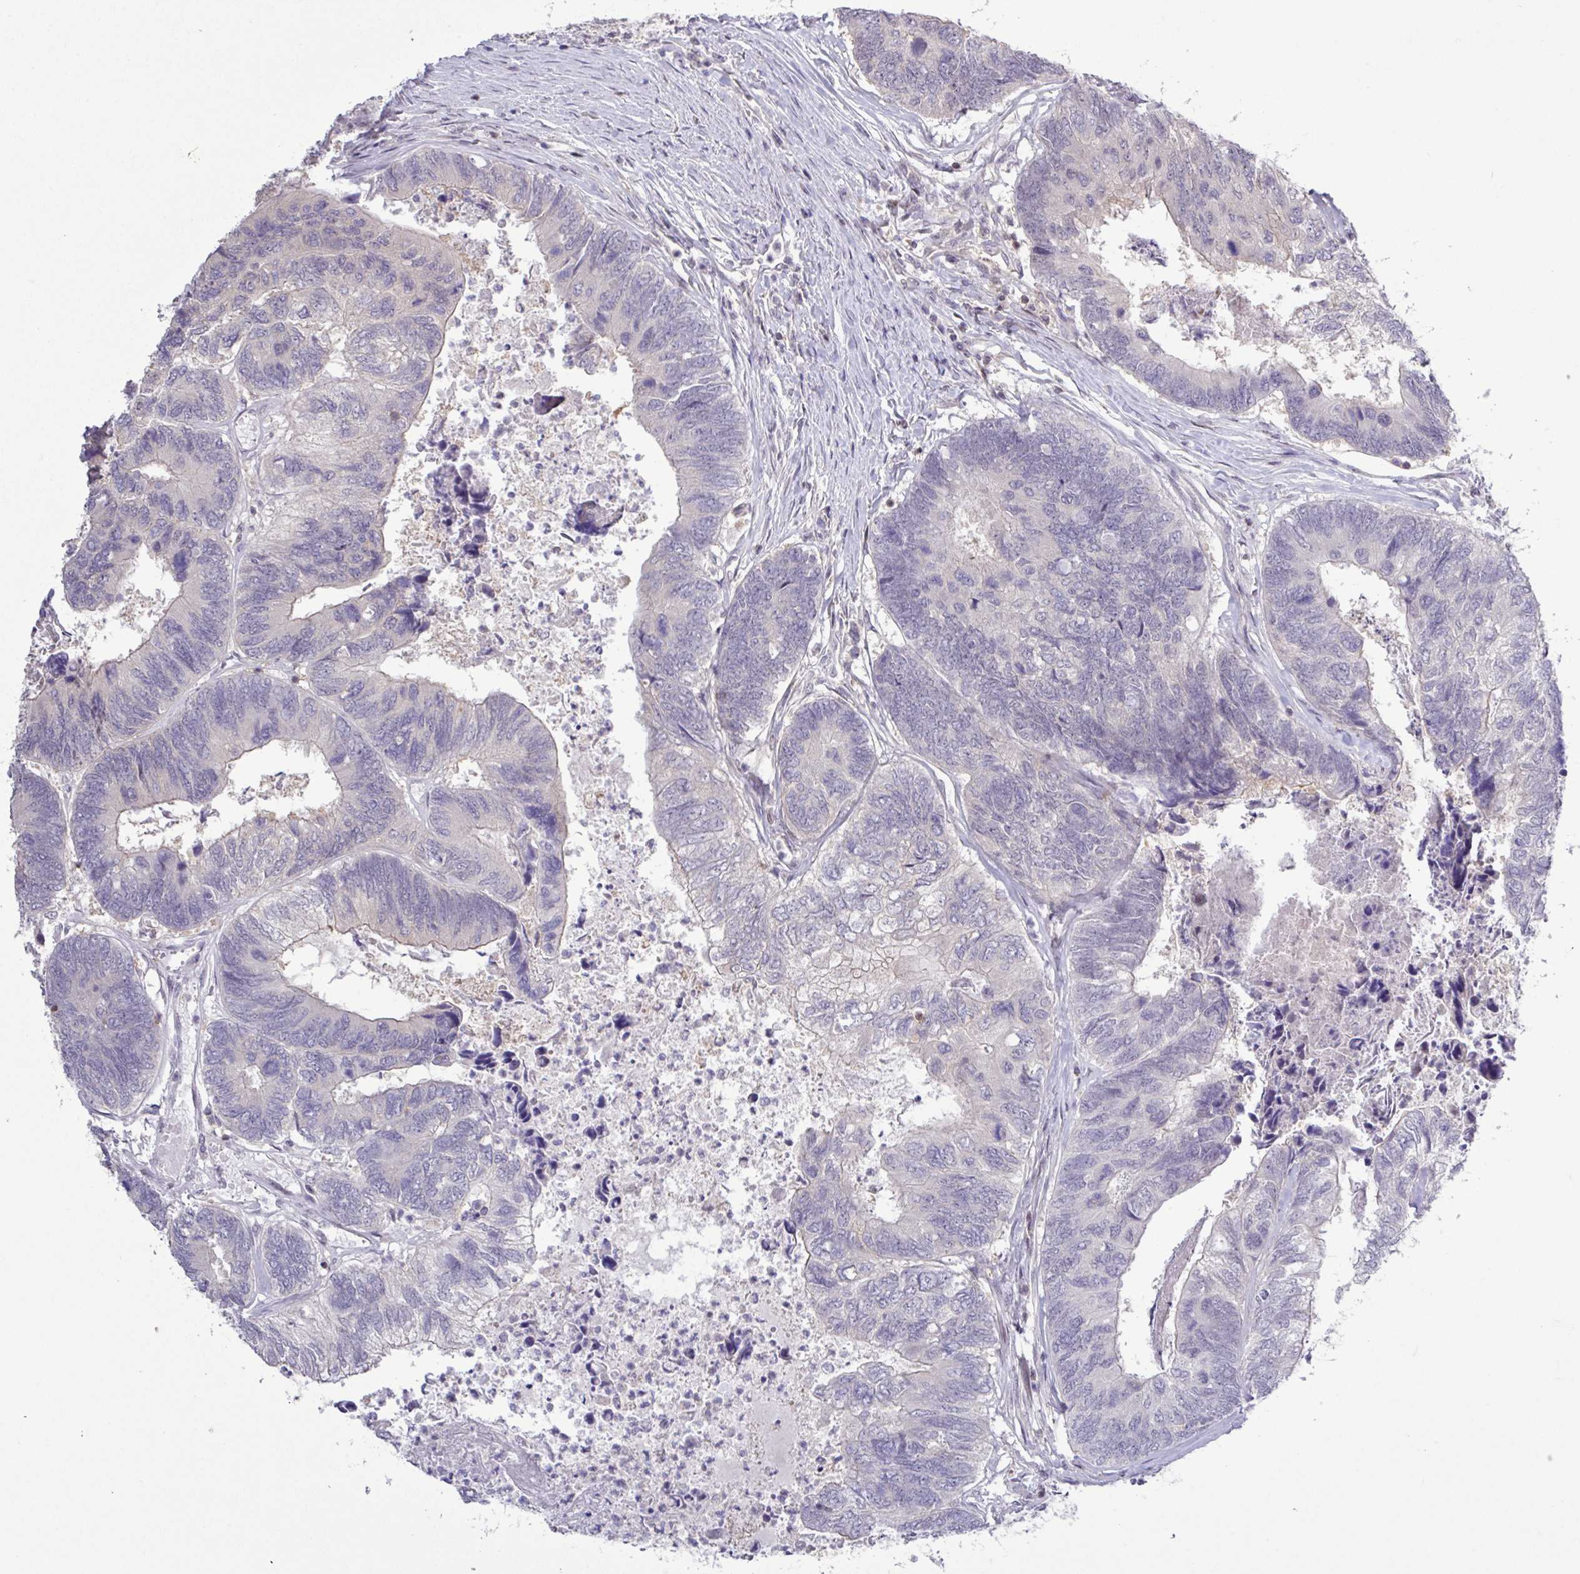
{"staining": {"intensity": "negative", "quantity": "none", "location": "none"}, "tissue": "colorectal cancer", "cell_type": "Tumor cells", "image_type": "cancer", "snomed": [{"axis": "morphology", "description": "Adenocarcinoma, NOS"}, {"axis": "topography", "description": "Colon"}], "caption": "An image of colorectal cancer stained for a protein shows no brown staining in tumor cells.", "gene": "RTL3", "patient": {"sex": "female", "age": 67}}